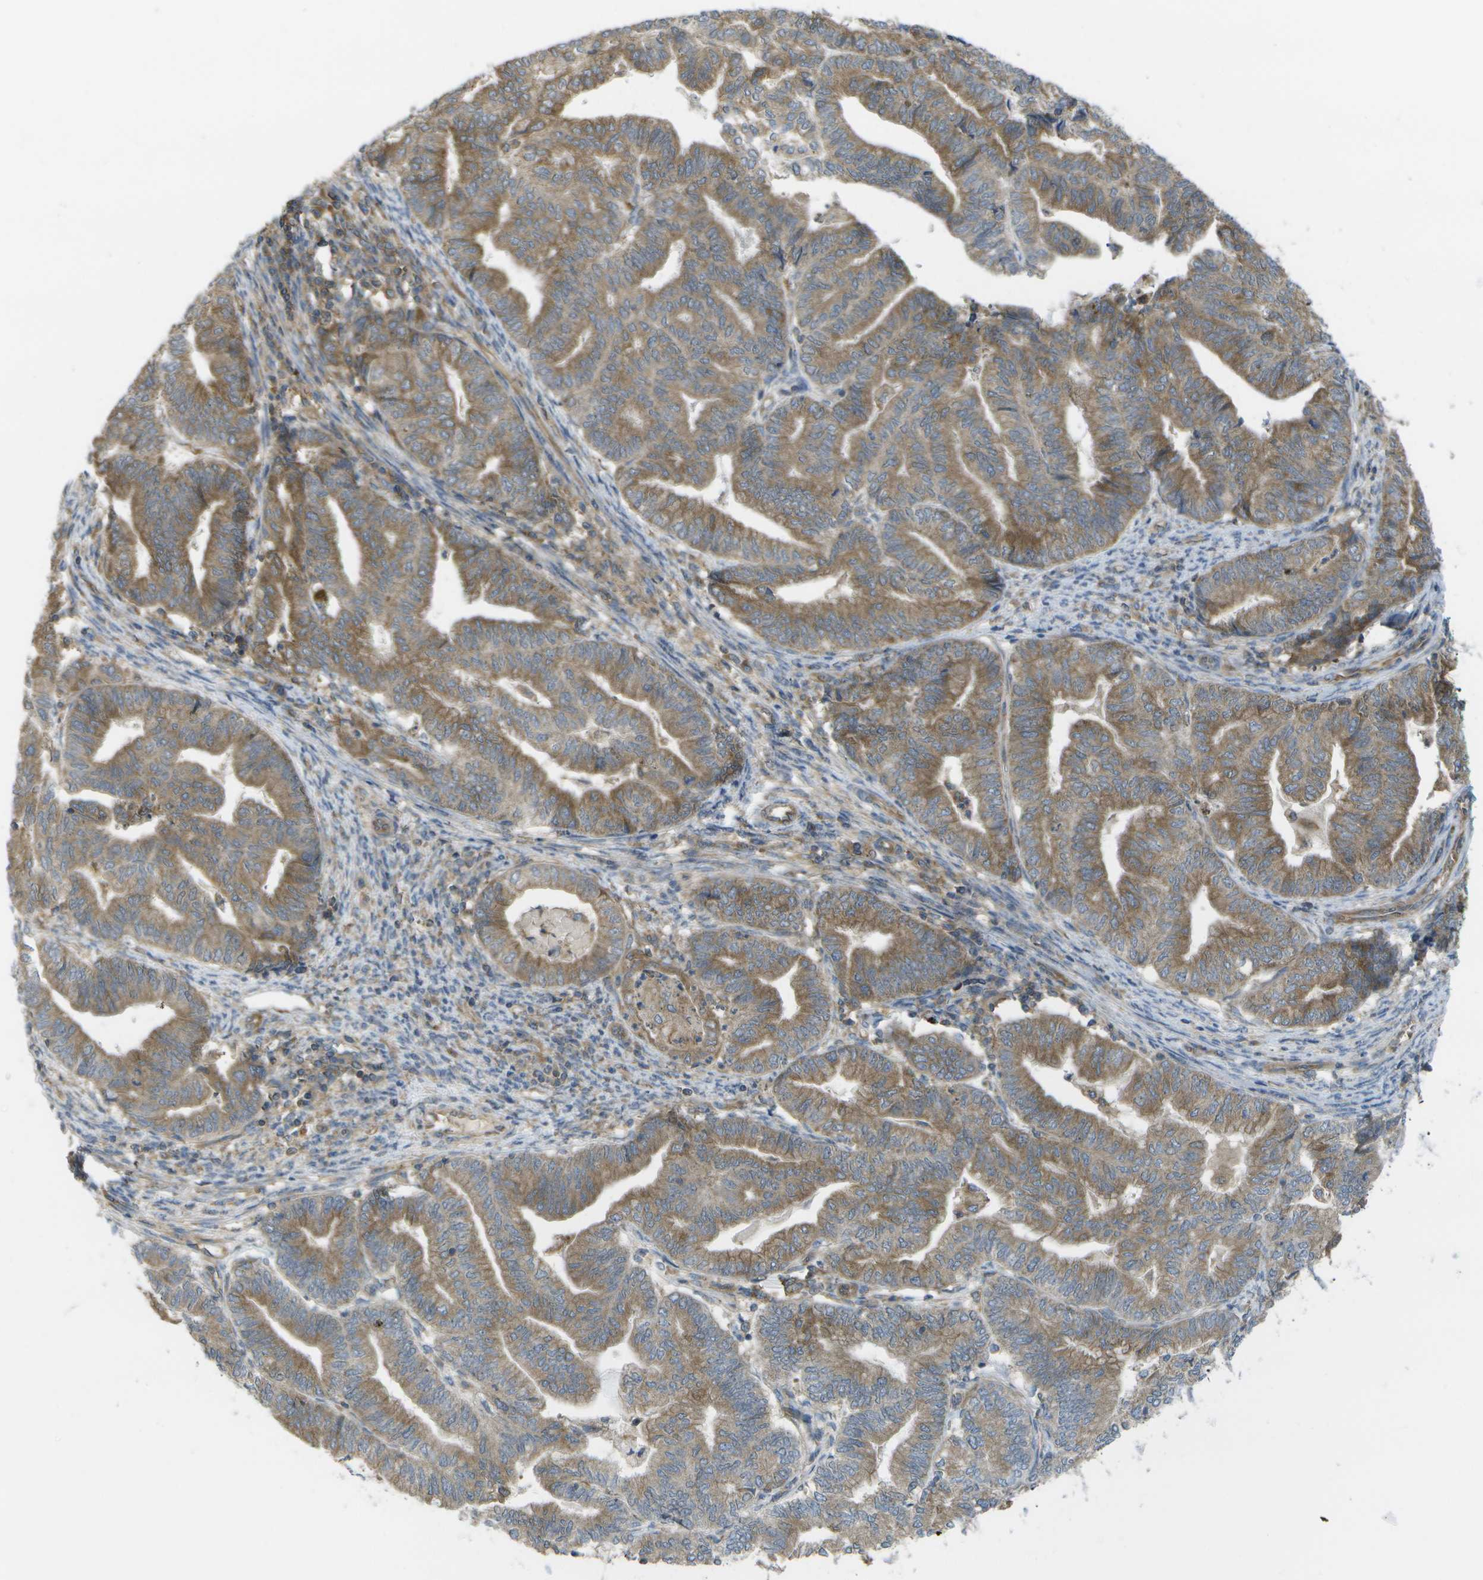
{"staining": {"intensity": "moderate", "quantity": ">75%", "location": "cytoplasmic/membranous"}, "tissue": "endometrial cancer", "cell_type": "Tumor cells", "image_type": "cancer", "snomed": [{"axis": "morphology", "description": "Adenocarcinoma, NOS"}, {"axis": "topography", "description": "Endometrium"}], "caption": "Protein expression analysis of endometrial cancer demonstrates moderate cytoplasmic/membranous positivity in about >75% of tumor cells. (Brightfield microscopy of DAB IHC at high magnification).", "gene": "DPM3", "patient": {"sex": "female", "age": 79}}